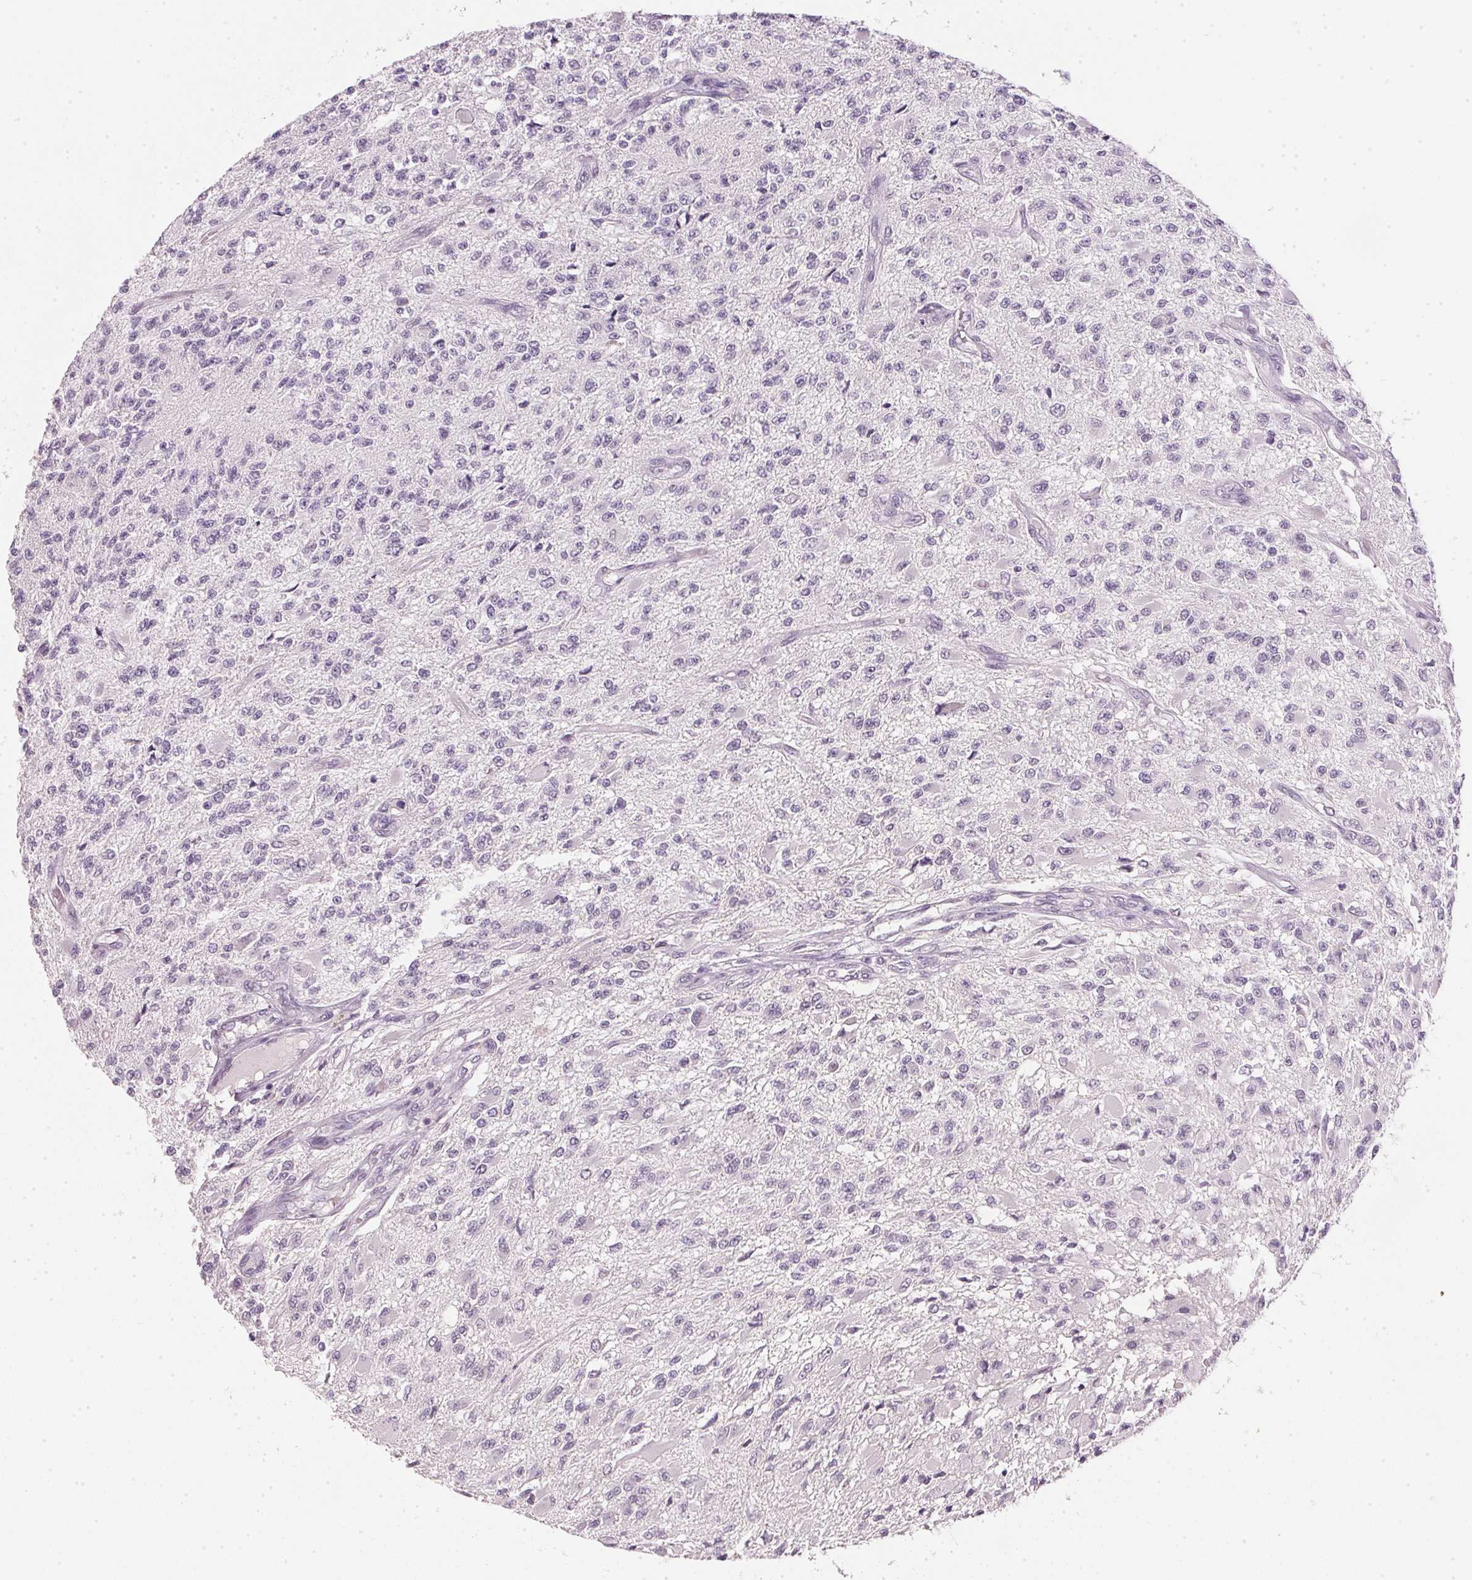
{"staining": {"intensity": "negative", "quantity": "none", "location": "none"}, "tissue": "glioma", "cell_type": "Tumor cells", "image_type": "cancer", "snomed": [{"axis": "morphology", "description": "Glioma, malignant, High grade"}, {"axis": "topography", "description": "Brain"}], "caption": "Tumor cells show no significant protein staining in glioma.", "gene": "IGFBP1", "patient": {"sex": "female", "age": 63}}